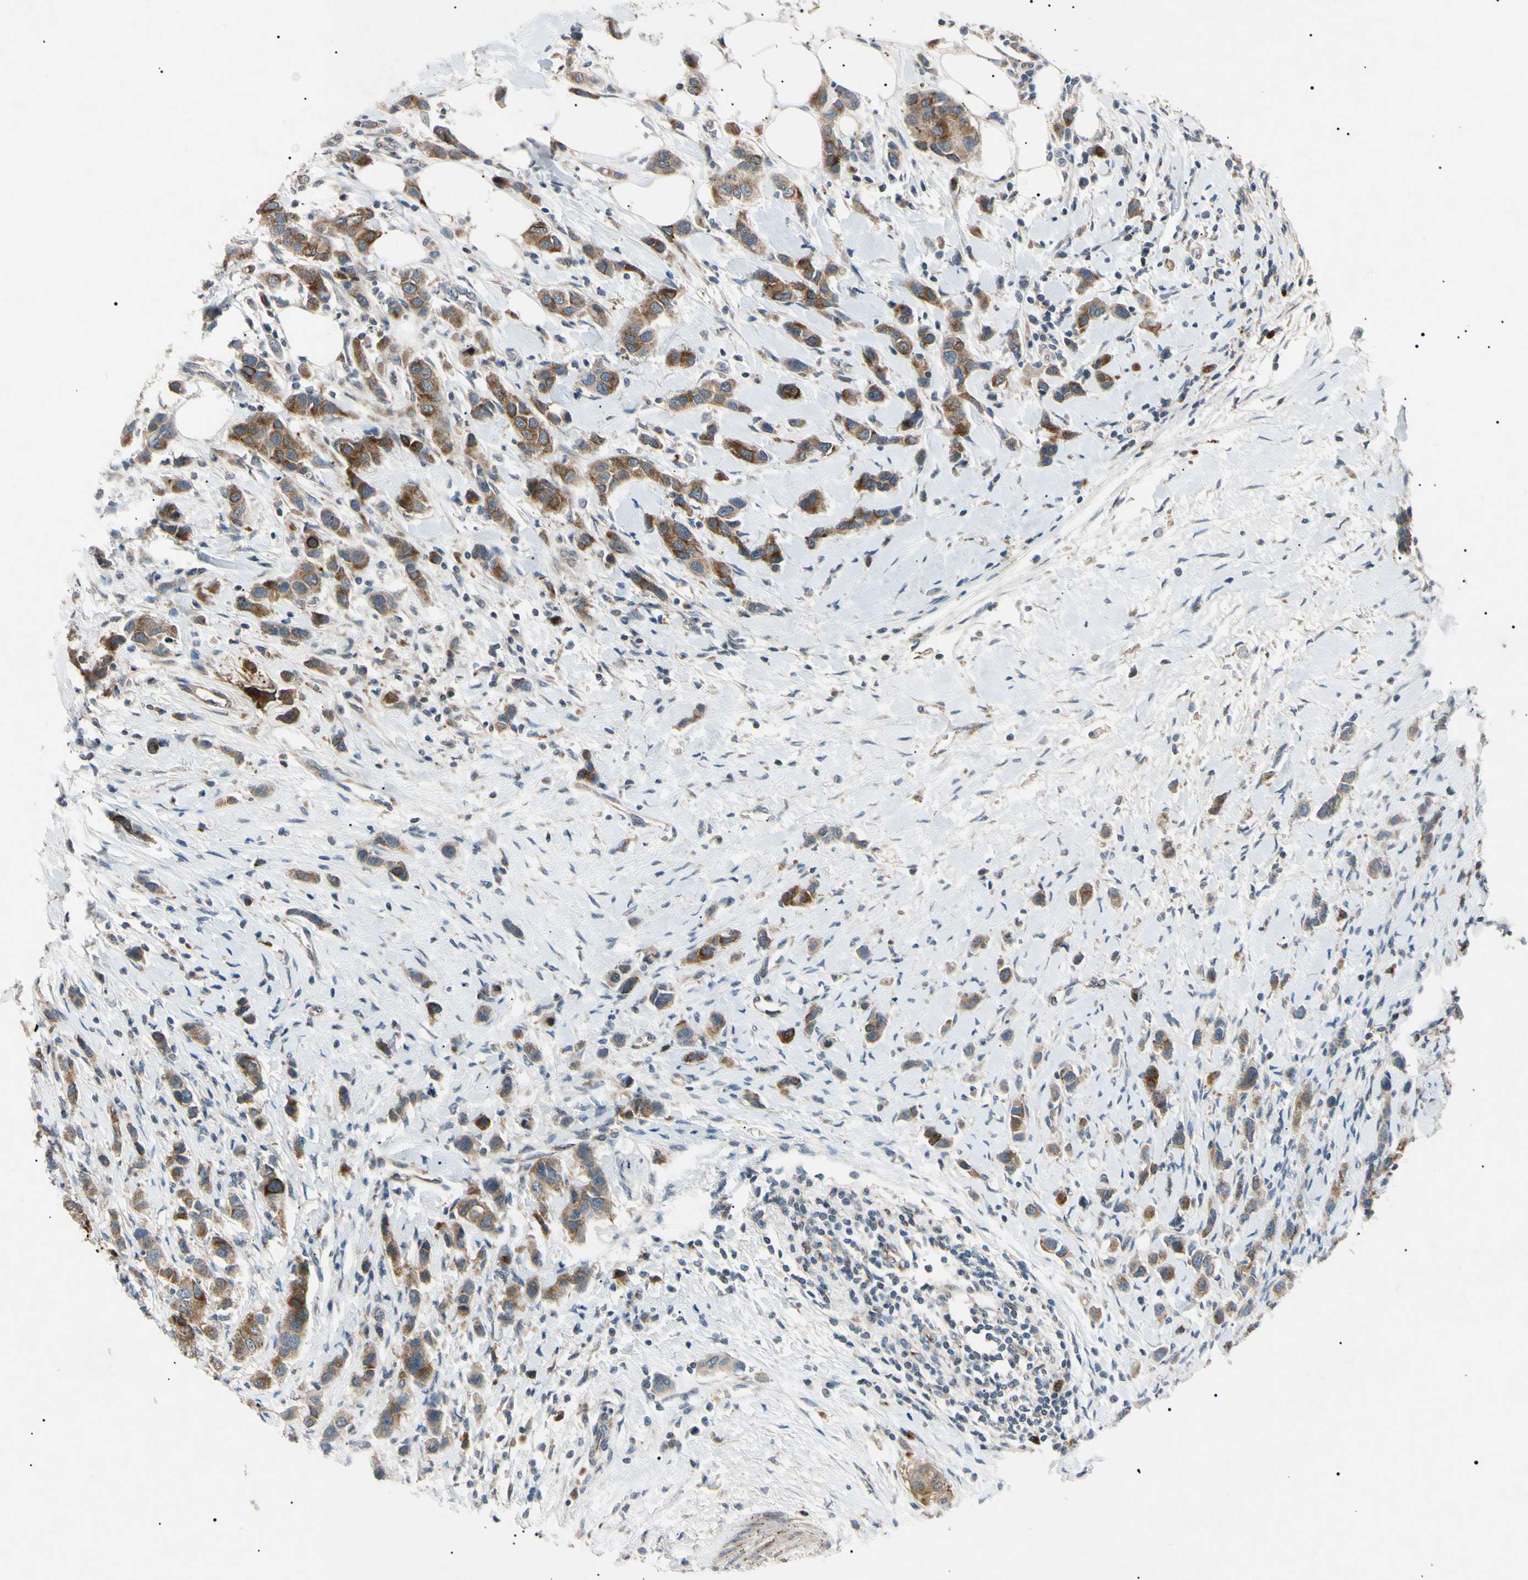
{"staining": {"intensity": "moderate", "quantity": "25%-75%", "location": "cytoplasmic/membranous"}, "tissue": "breast cancer", "cell_type": "Tumor cells", "image_type": "cancer", "snomed": [{"axis": "morphology", "description": "Normal tissue, NOS"}, {"axis": "morphology", "description": "Duct carcinoma"}, {"axis": "topography", "description": "Breast"}], "caption": "Immunohistochemical staining of human breast intraductal carcinoma demonstrates medium levels of moderate cytoplasmic/membranous protein positivity in about 25%-75% of tumor cells.", "gene": "TUBB4A", "patient": {"sex": "female", "age": 50}}